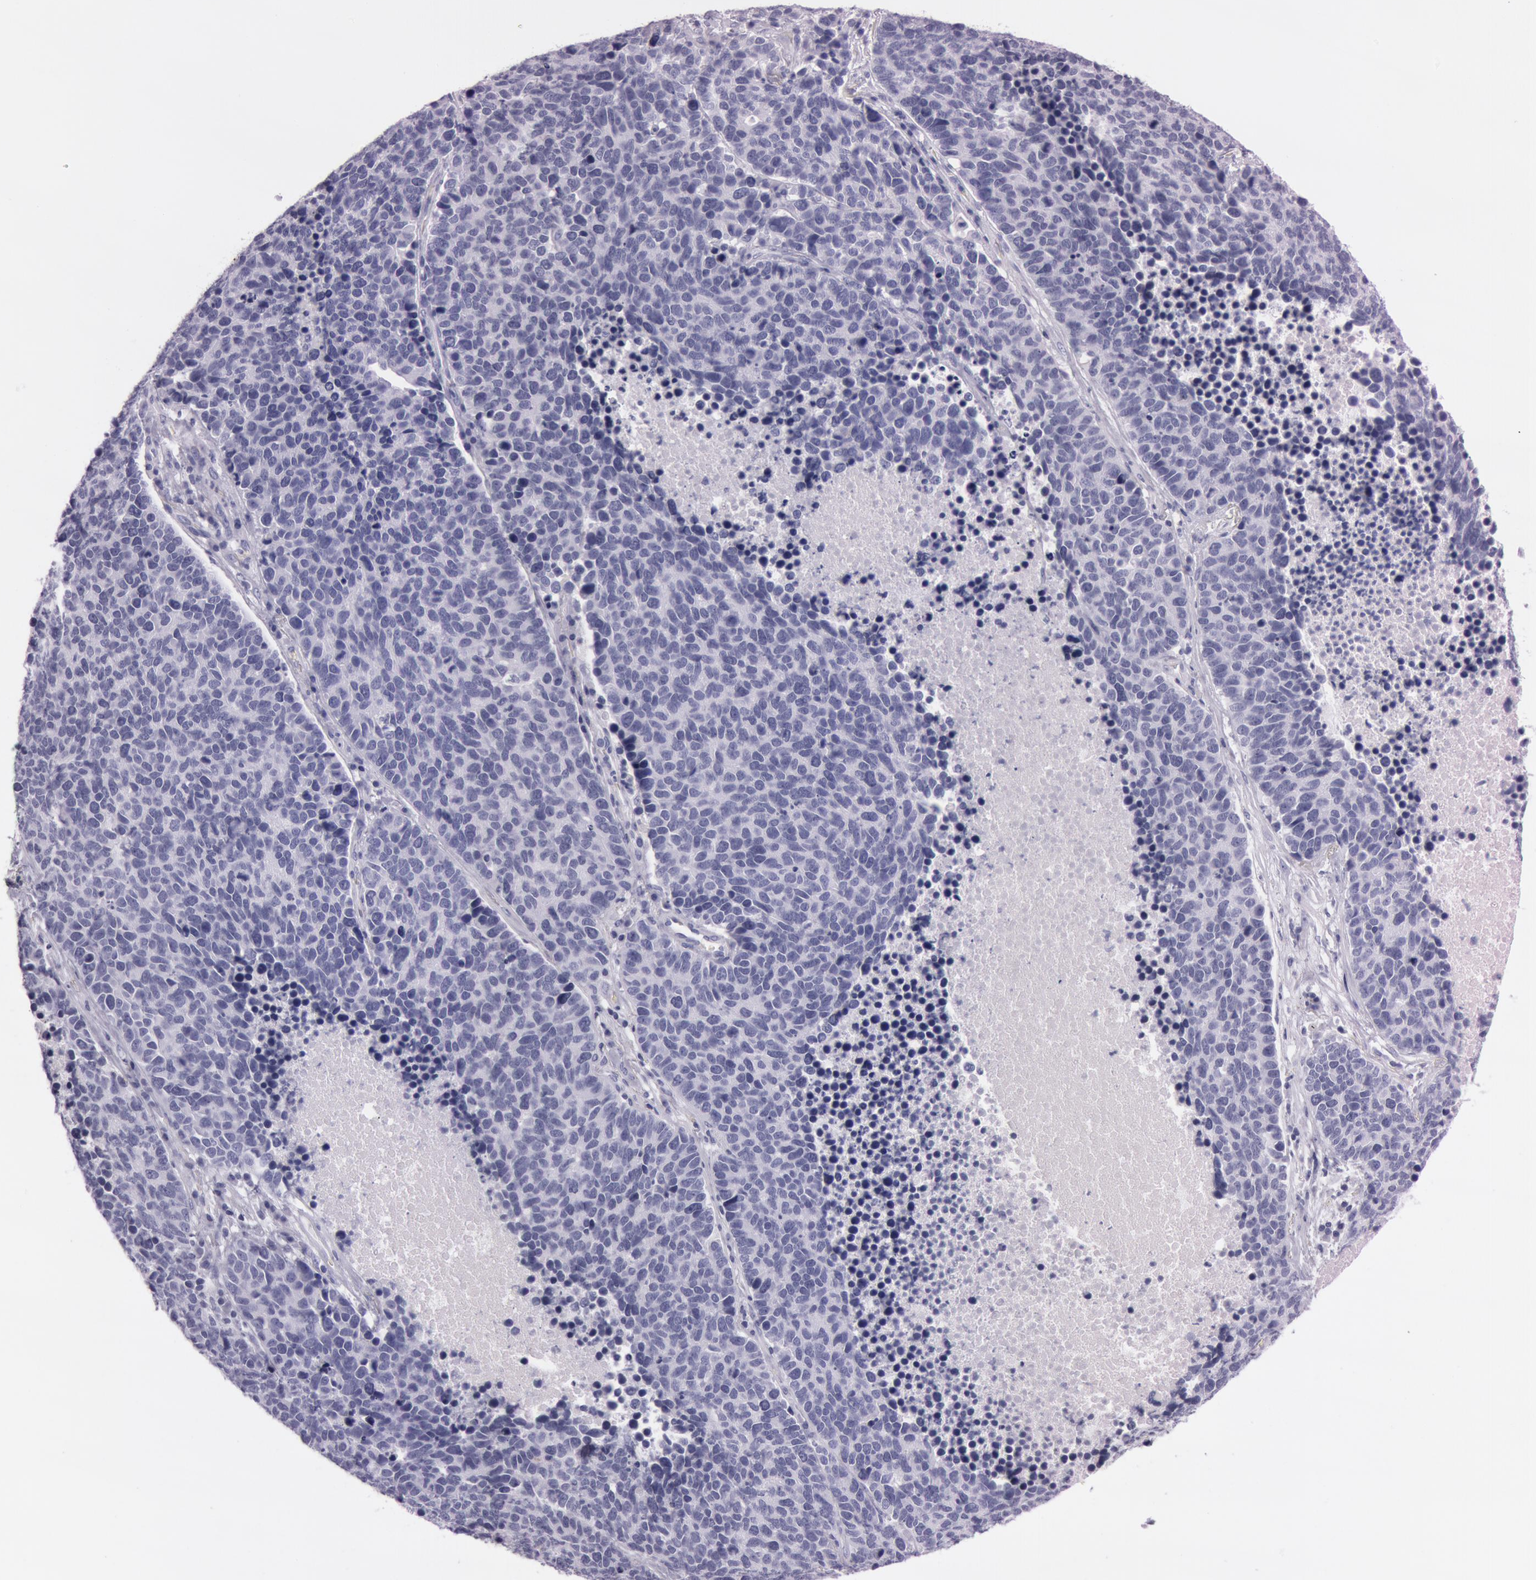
{"staining": {"intensity": "negative", "quantity": "none", "location": "none"}, "tissue": "lung cancer", "cell_type": "Tumor cells", "image_type": "cancer", "snomed": [{"axis": "morphology", "description": "Neoplasm, malignant, NOS"}, {"axis": "topography", "description": "Lung"}], "caption": "Immunohistochemistry micrograph of human lung malignant neoplasm stained for a protein (brown), which demonstrates no positivity in tumor cells.", "gene": "S100A7", "patient": {"sex": "female", "age": 75}}